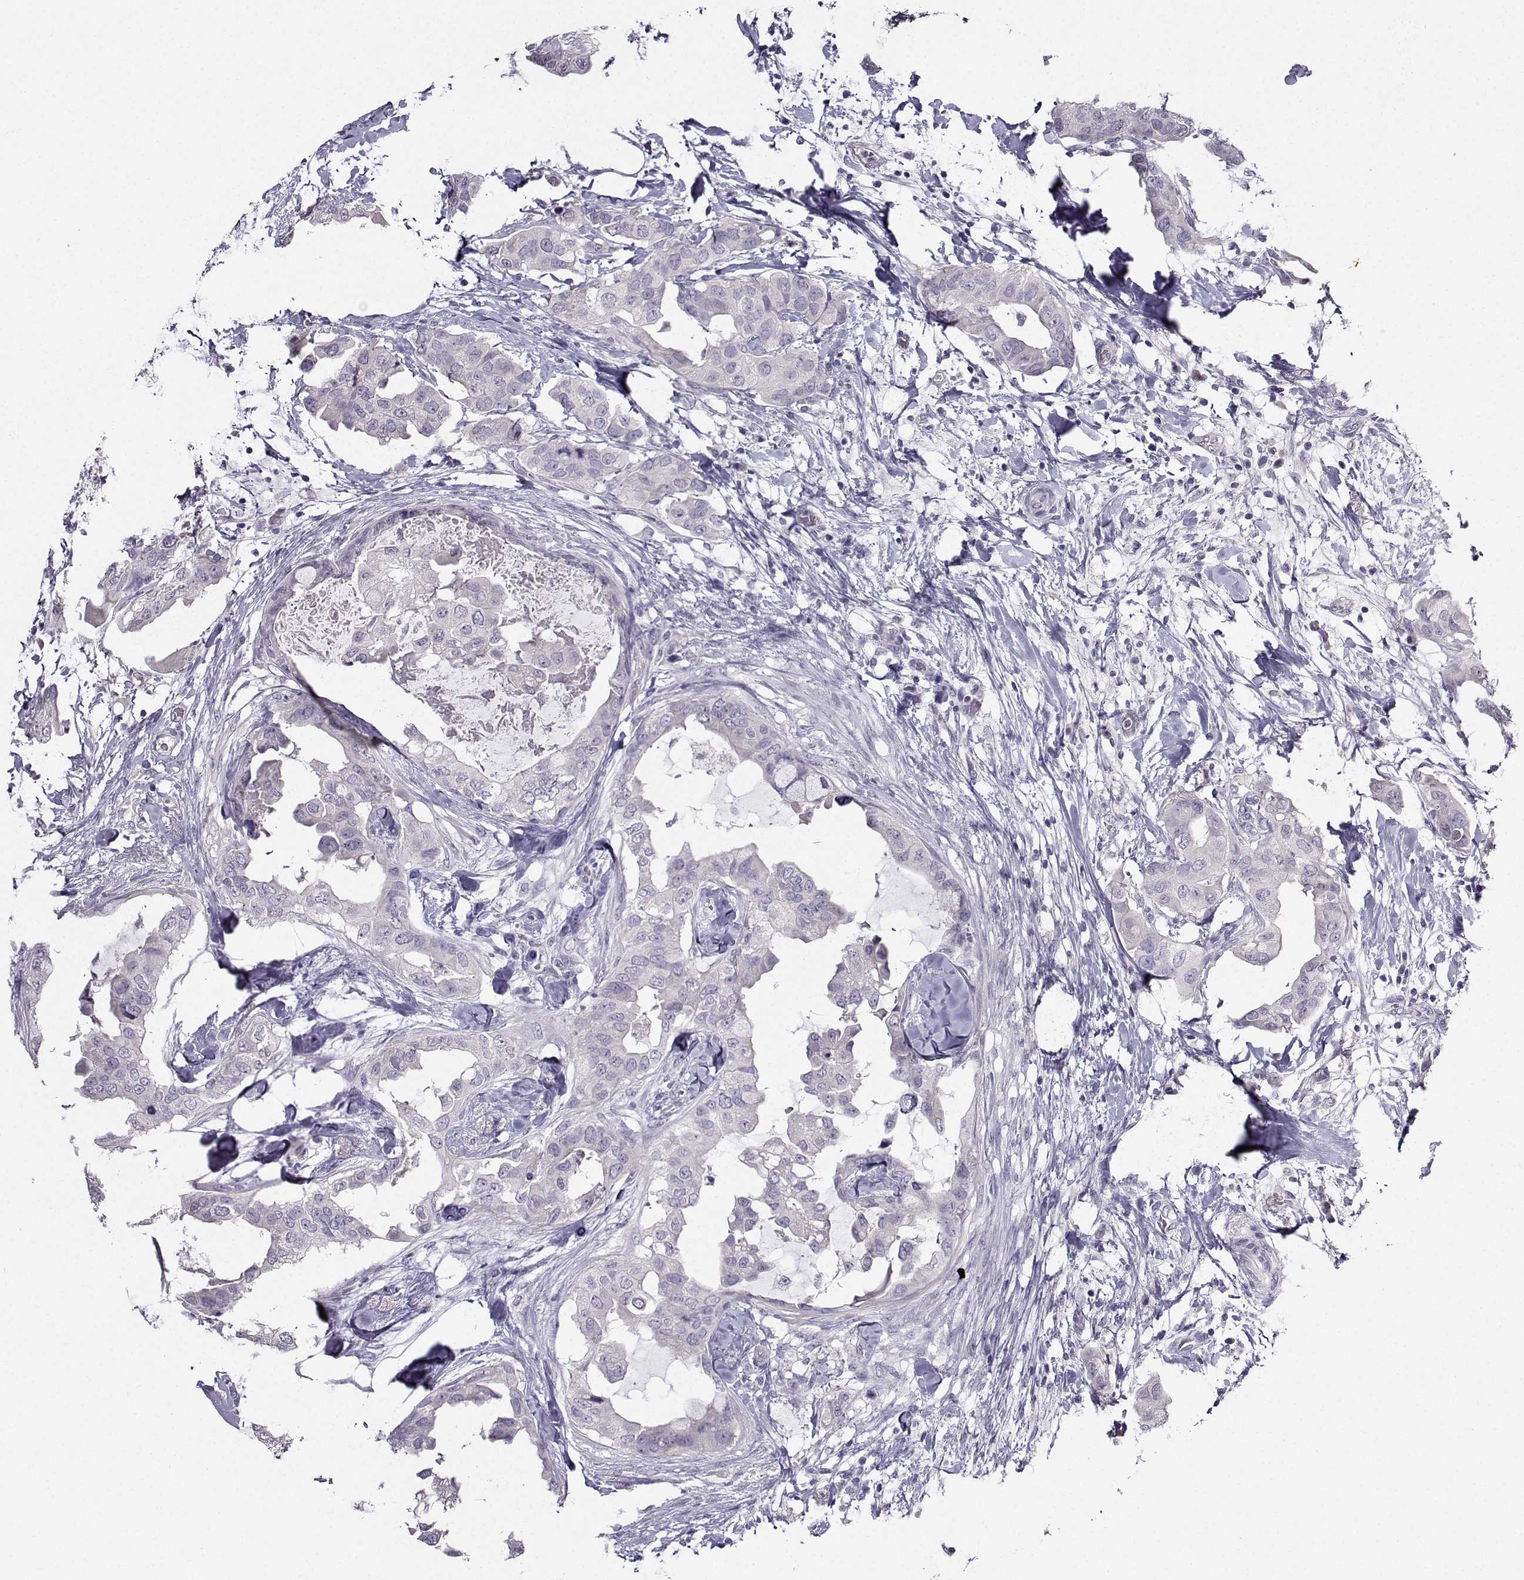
{"staining": {"intensity": "negative", "quantity": "none", "location": "none"}, "tissue": "breast cancer", "cell_type": "Tumor cells", "image_type": "cancer", "snomed": [{"axis": "morphology", "description": "Normal tissue, NOS"}, {"axis": "morphology", "description": "Duct carcinoma"}, {"axis": "topography", "description": "Breast"}], "caption": "DAB (3,3'-diaminobenzidine) immunohistochemical staining of human breast infiltrating ductal carcinoma shows no significant expression in tumor cells.", "gene": "CRYBB1", "patient": {"sex": "female", "age": 40}}